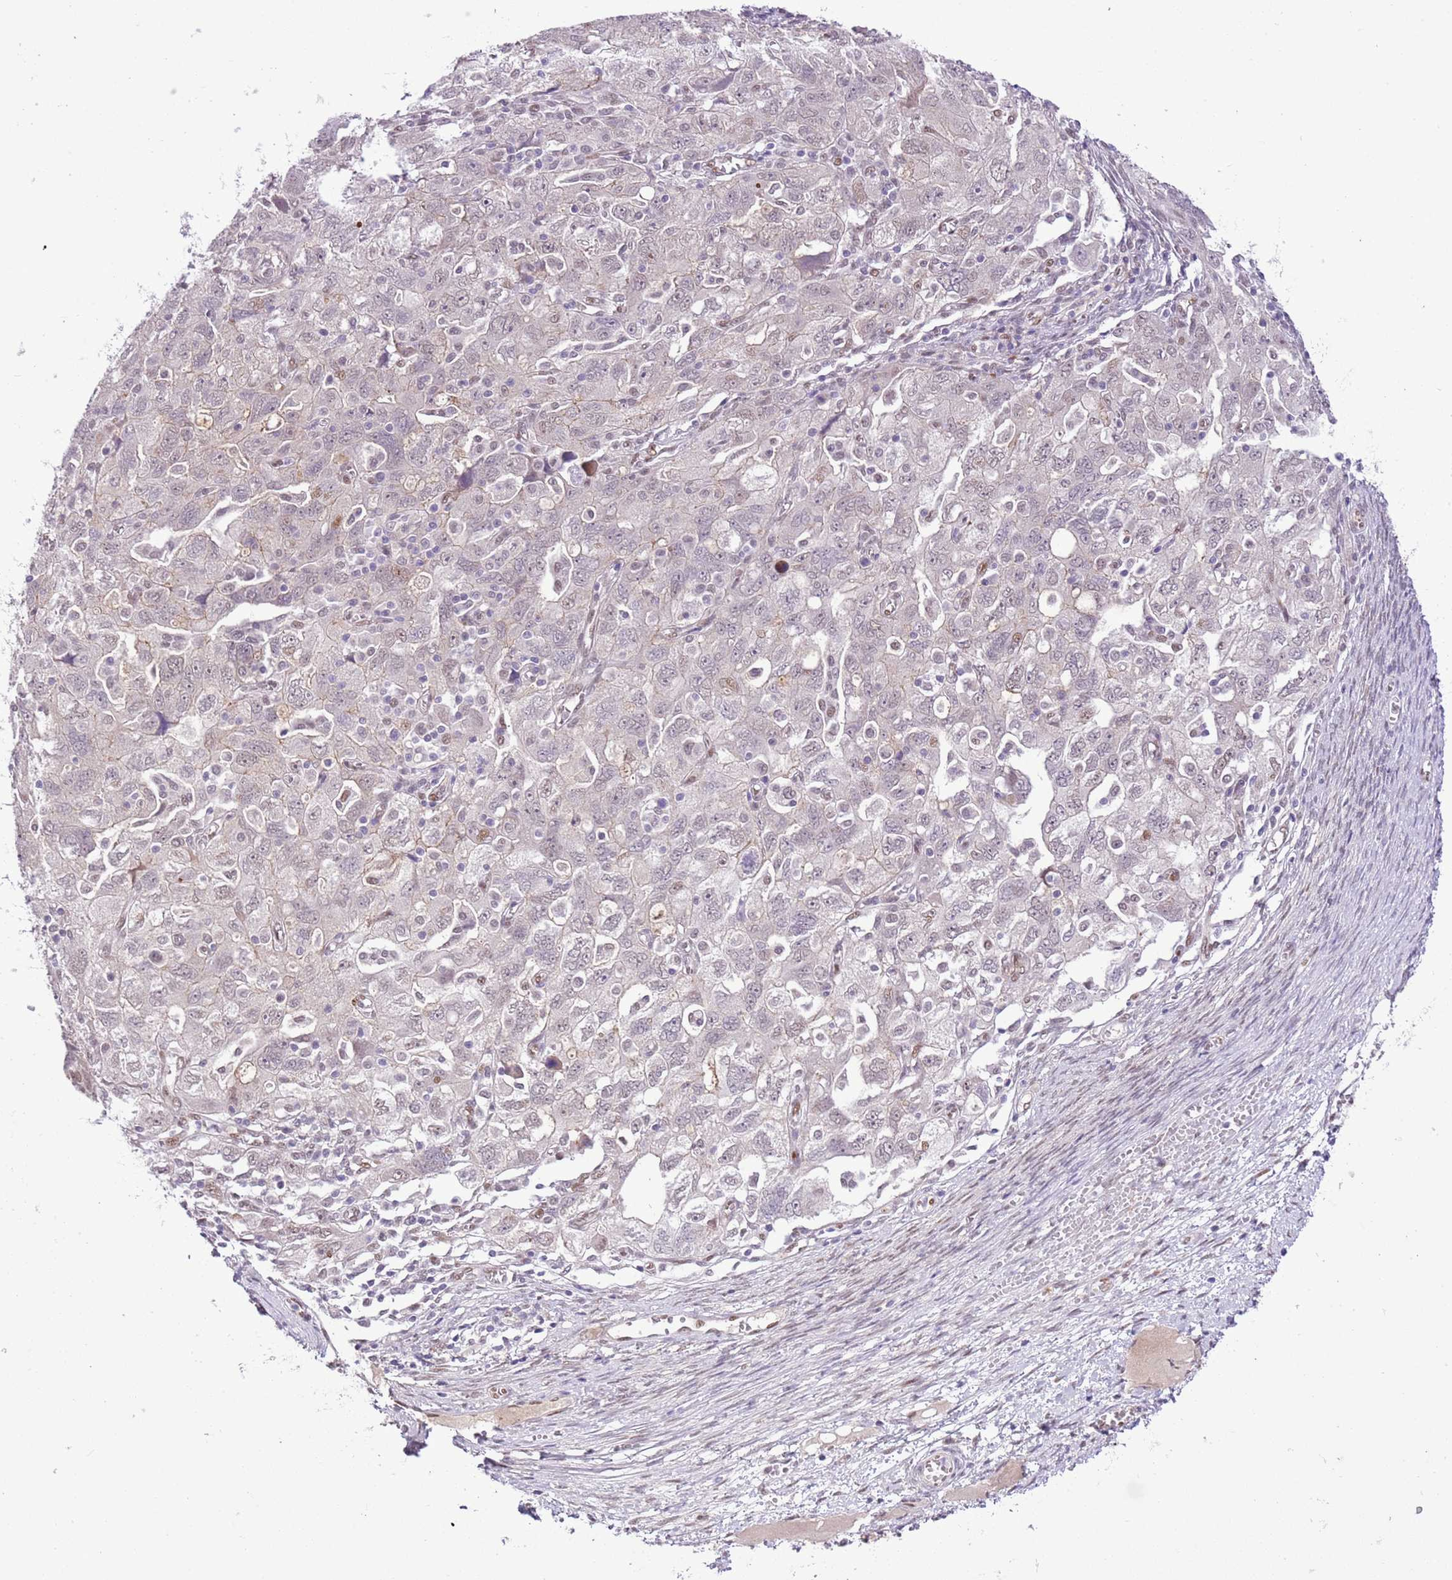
{"staining": {"intensity": "weak", "quantity": "<25%", "location": "nuclear"}, "tissue": "ovarian cancer", "cell_type": "Tumor cells", "image_type": "cancer", "snomed": [{"axis": "morphology", "description": "Carcinoma, NOS"}, {"axis": "morphology", "description": "Cystadenocarcinoma, serous, NOS"}, {"axis": "topography", "description": "Ovary"}], "caption": "There is no significant expression in tumor cells of ovarian carcinoma.", "gene": "NACC2", "patient": {"sex": "female", "age": 69}}